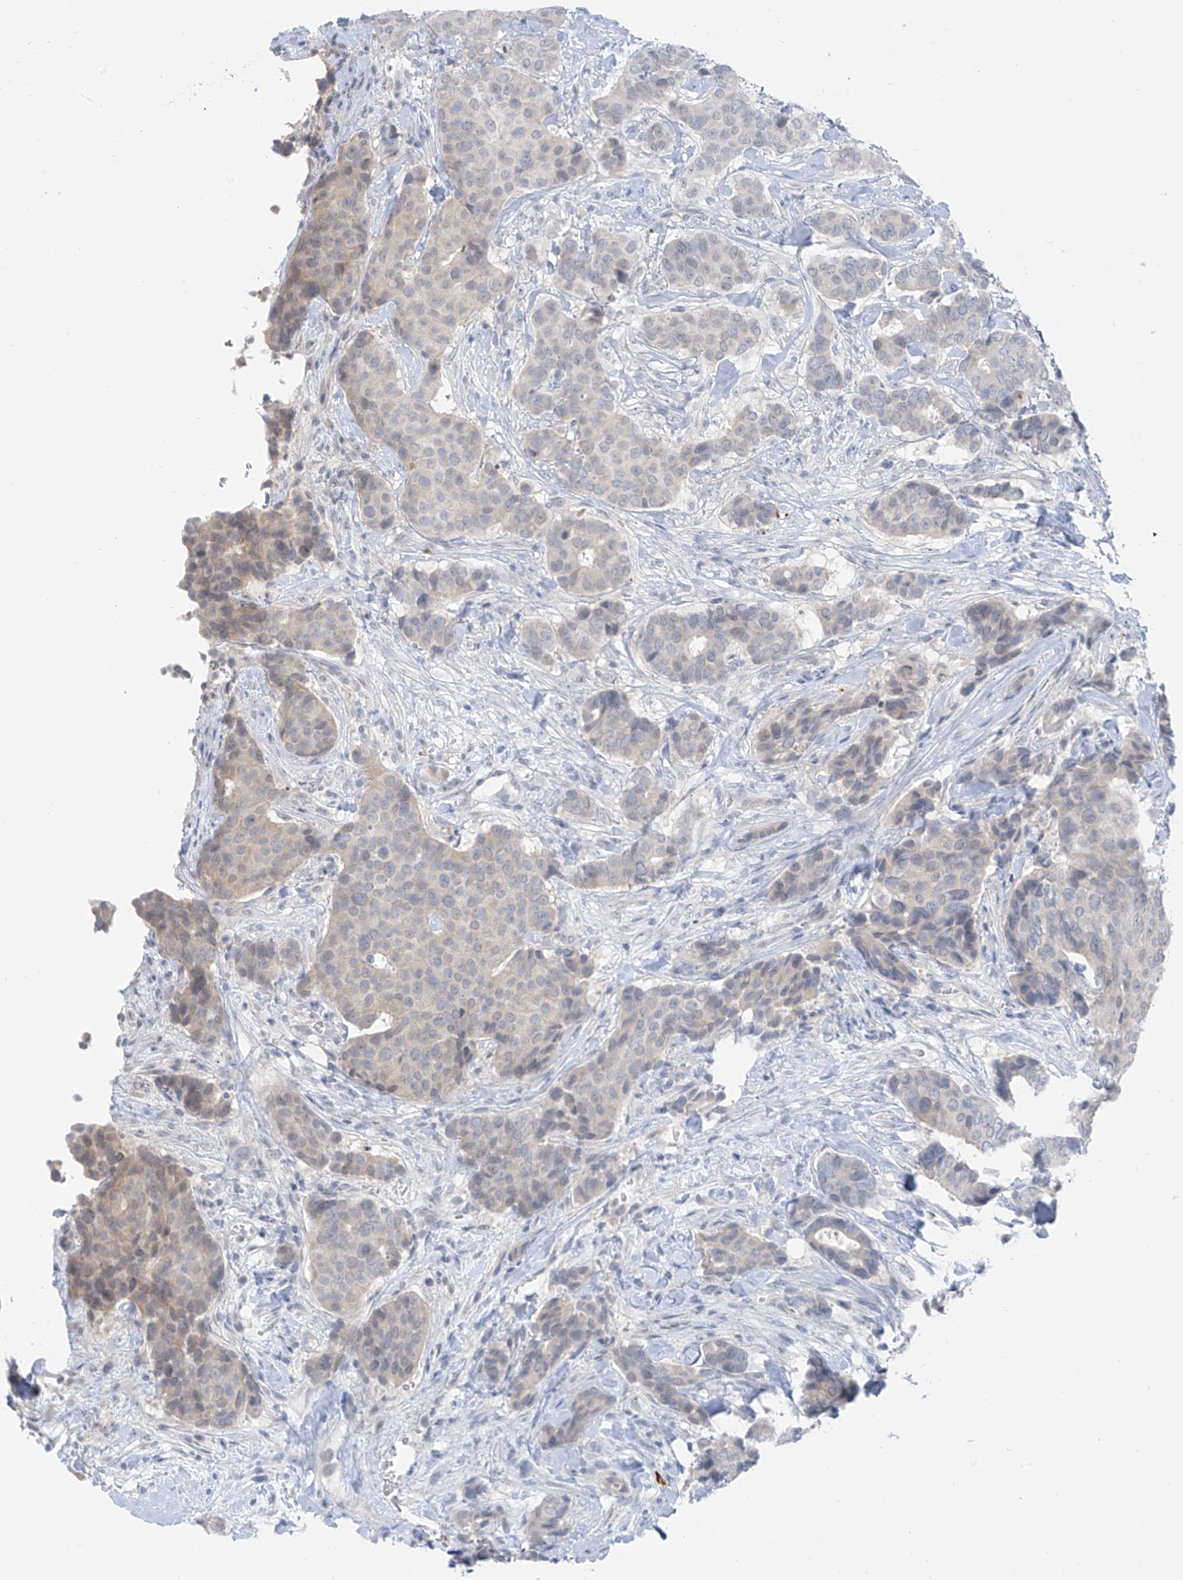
{"staining": {"intensity": "negative", "quantity": "none", "location": "none"}, "tissue": "breast cancer", "cell_type": "Tumor cells", "image_type": "cancer", "snomed": [{"axis": "morphology", "description": "Duct carcinoma"}, {"axis": "topography", "description": "Breast"}], "caption": "Immunohistochemistry of infiltrating ductal carcinoma (breast) demonstrates no positivity in tumor cells. Nuclei are stained in blue.", "gene": "ZNF793", "patient": {"sex": "female", "age": 75}}